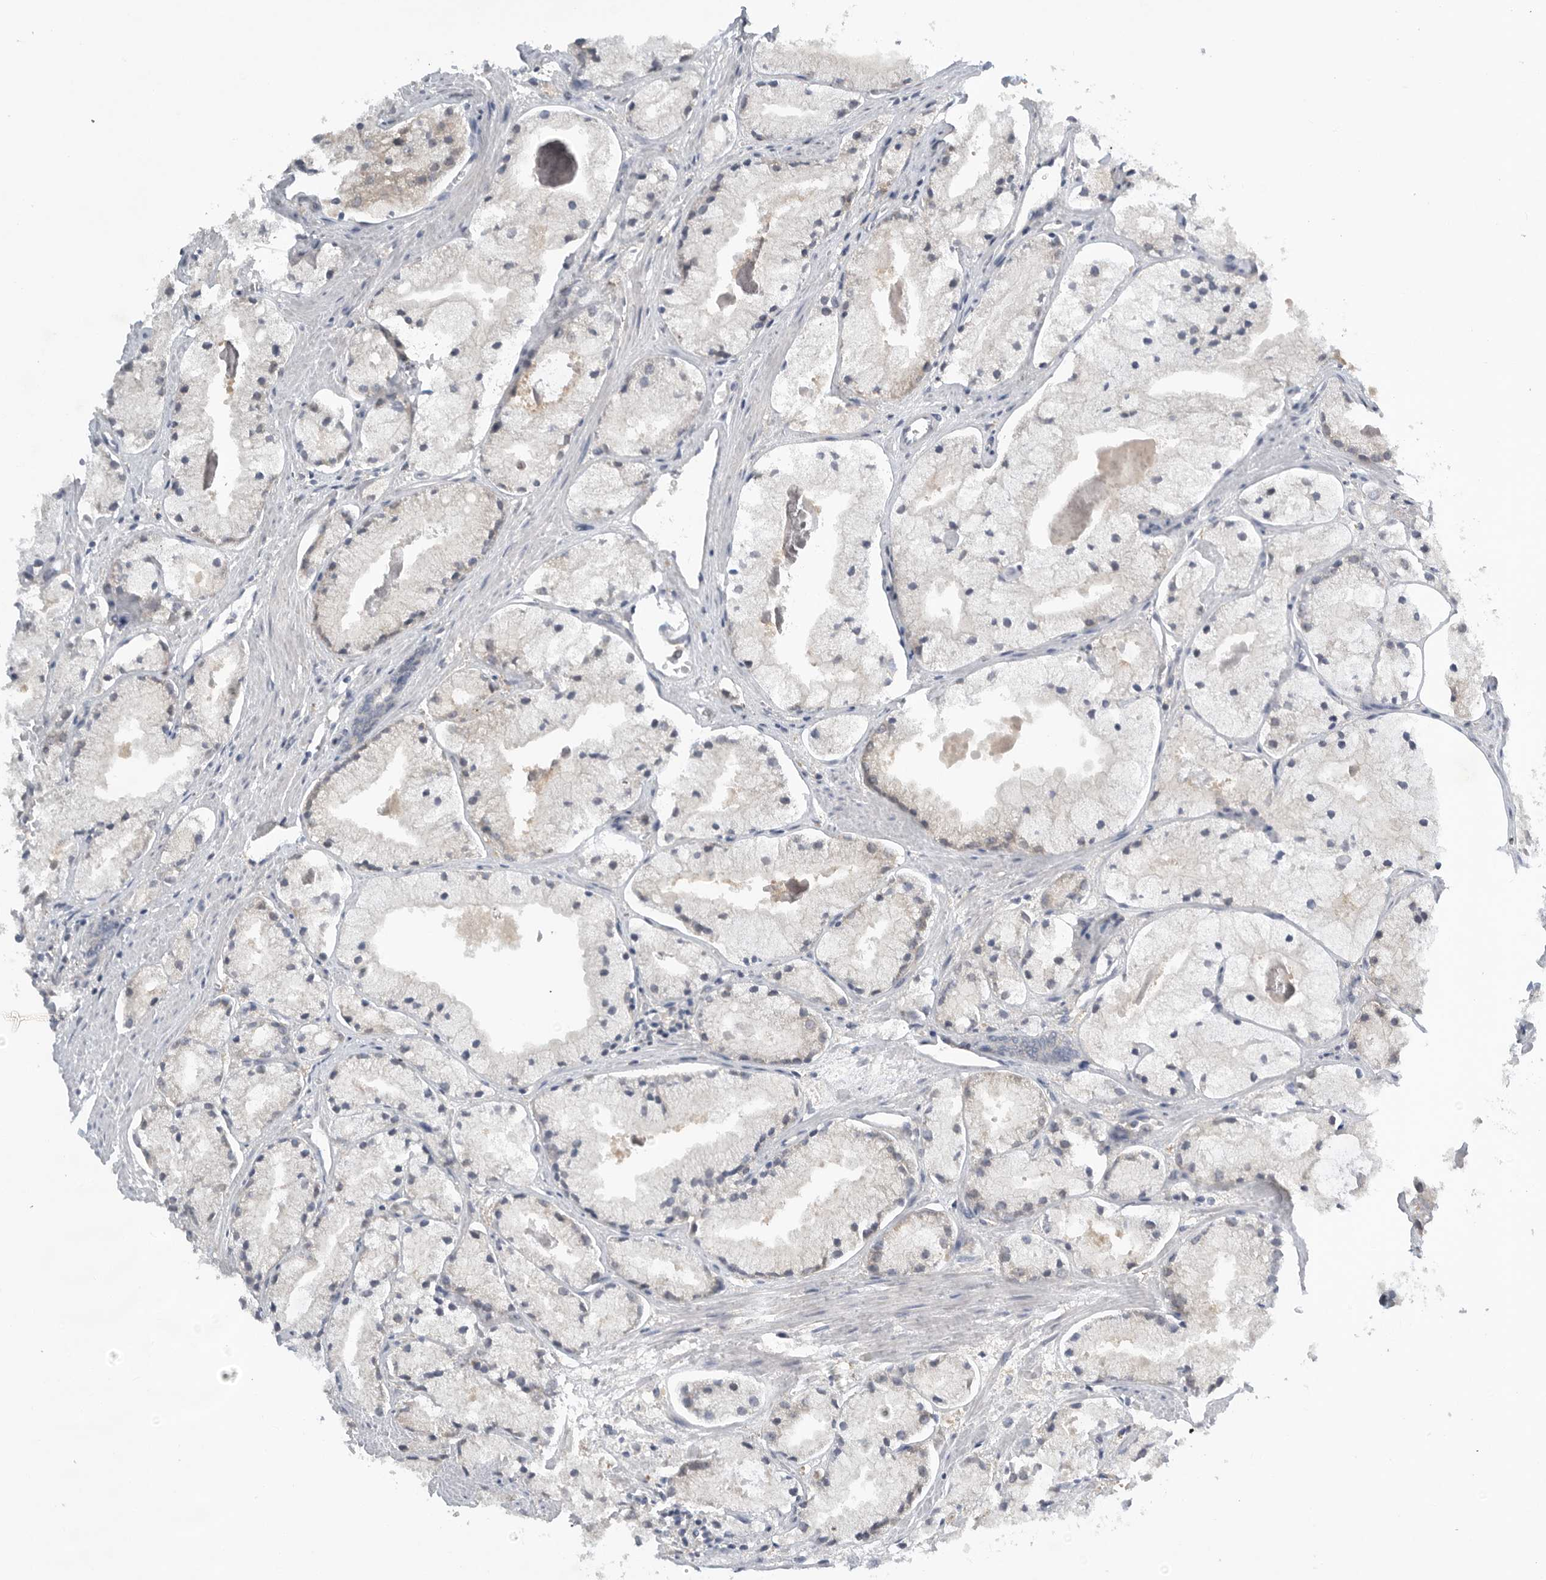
{"staining": {"intensity": "negative", "quantity": "none", "location": "none"}, "tissue": "prostate cancer", "cell_type": "Tumor cells", "image_type": "cancer", "snomed": [{"axis": "morphology", "description": "Adenocarcinoma, High grade"}, {"axis": "topography", "description": "Prostate"}], "caption": "Human prostate cancer (adenocarcinoma (high-grade)) stained for a protein using immunohistochemistry demonstrates no expression in tumor cells.", "gene": "AASDHPPT", "patient": {"sex": "male", "age": 50}}